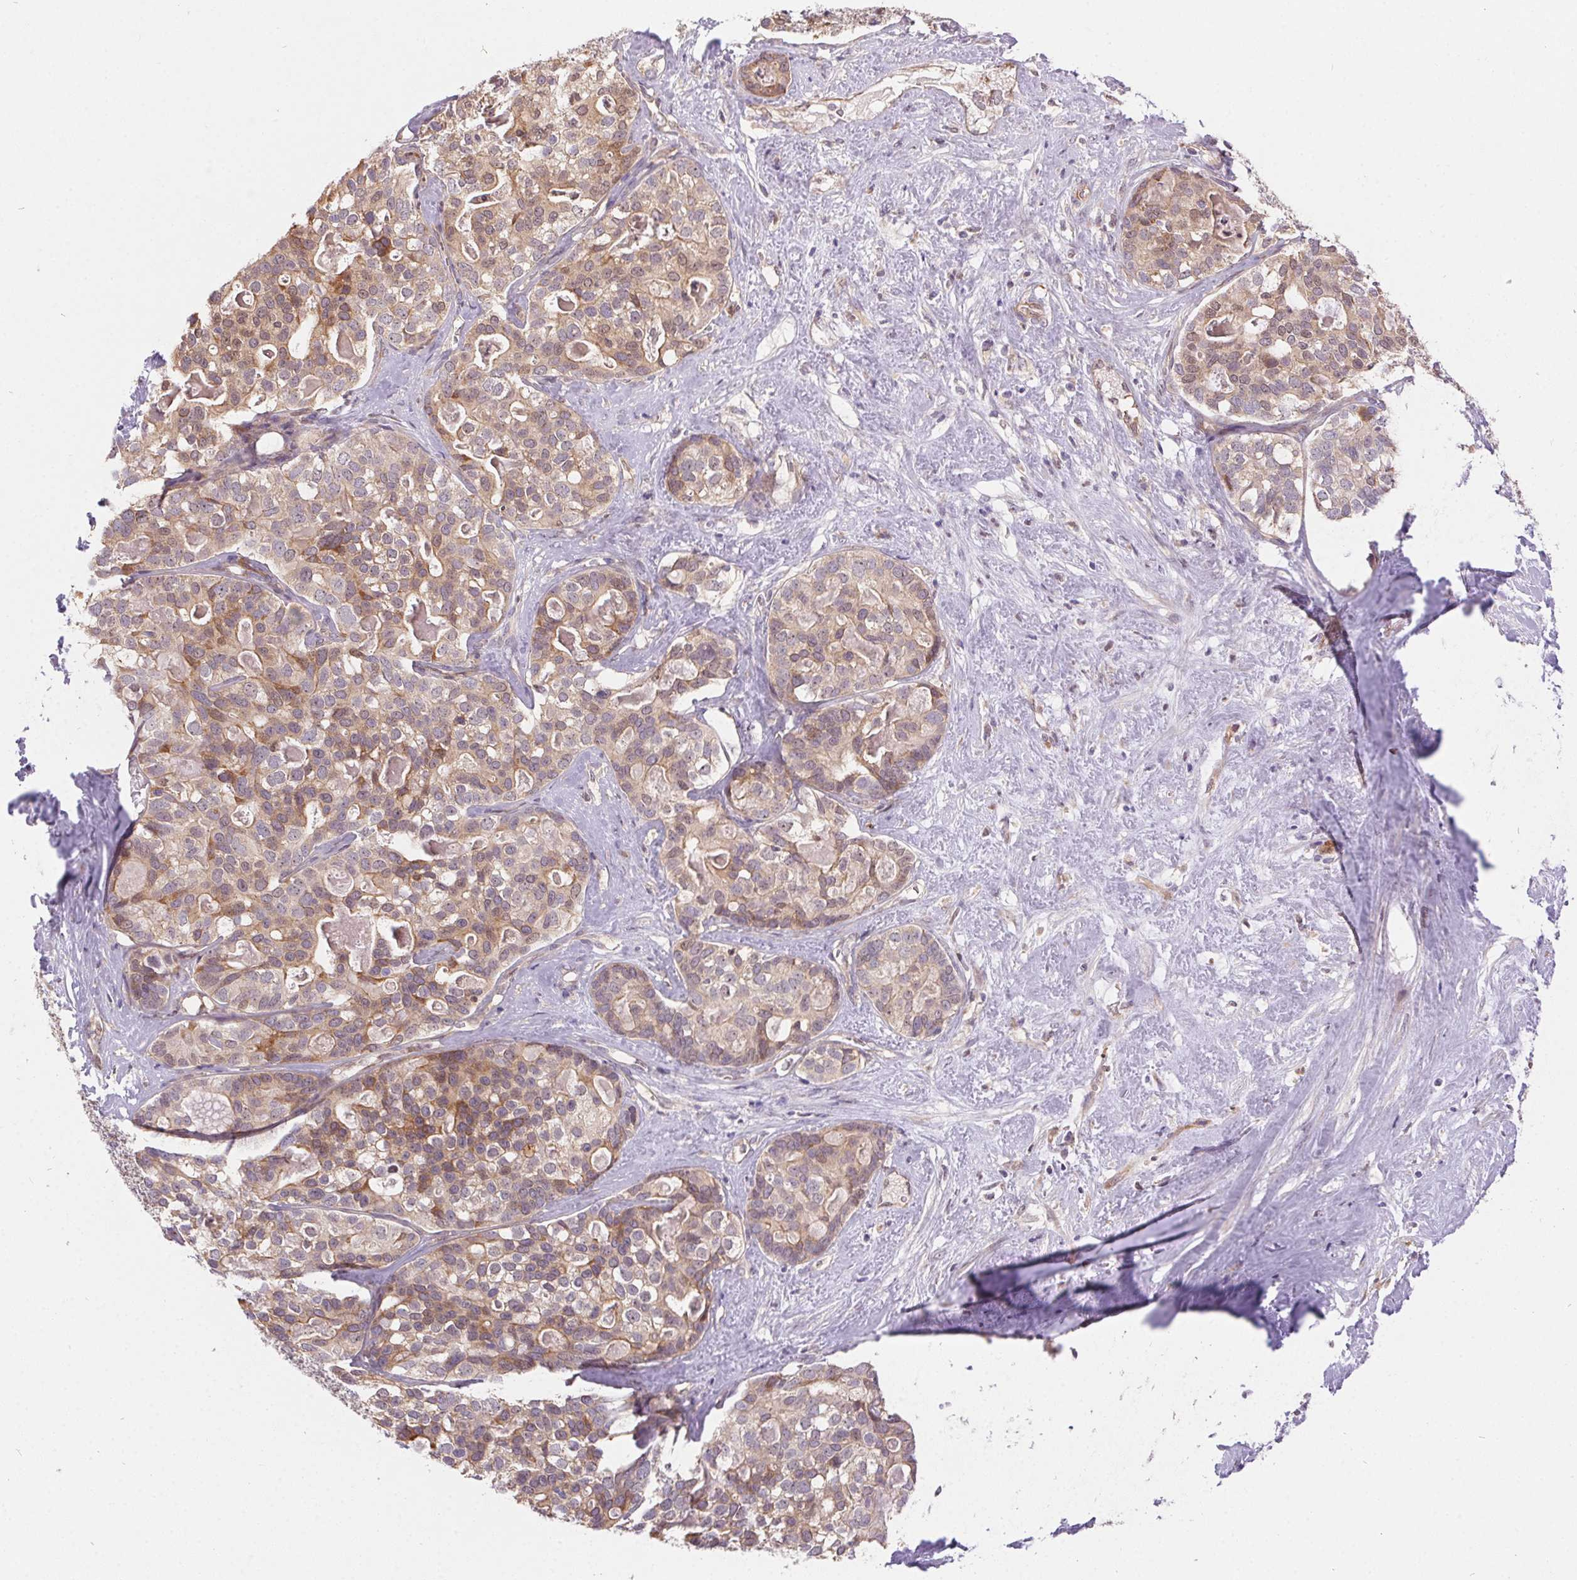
{"staining": {"intensity": "weak", "quantity": ">75%", "location": "cytoplasmic/membranous"}, "tissue": "liver cancer", "cell_type": "Tumor cells", "image_type": "cancer", "snomed": [{"axis": "morphology", "description": "Cholangiocarcinoma"}, {"axis": "topography", "description": "Liver"}], "caption": "Immunohistochemistry (DAB) staining of cholangiocarcinoma (liver) shows weak cytoplasmic/membranous protein expression in approximately >75% of tumor cells.", "gene": "NUDT16", "patient": {"sex": "male", "age": 56}}